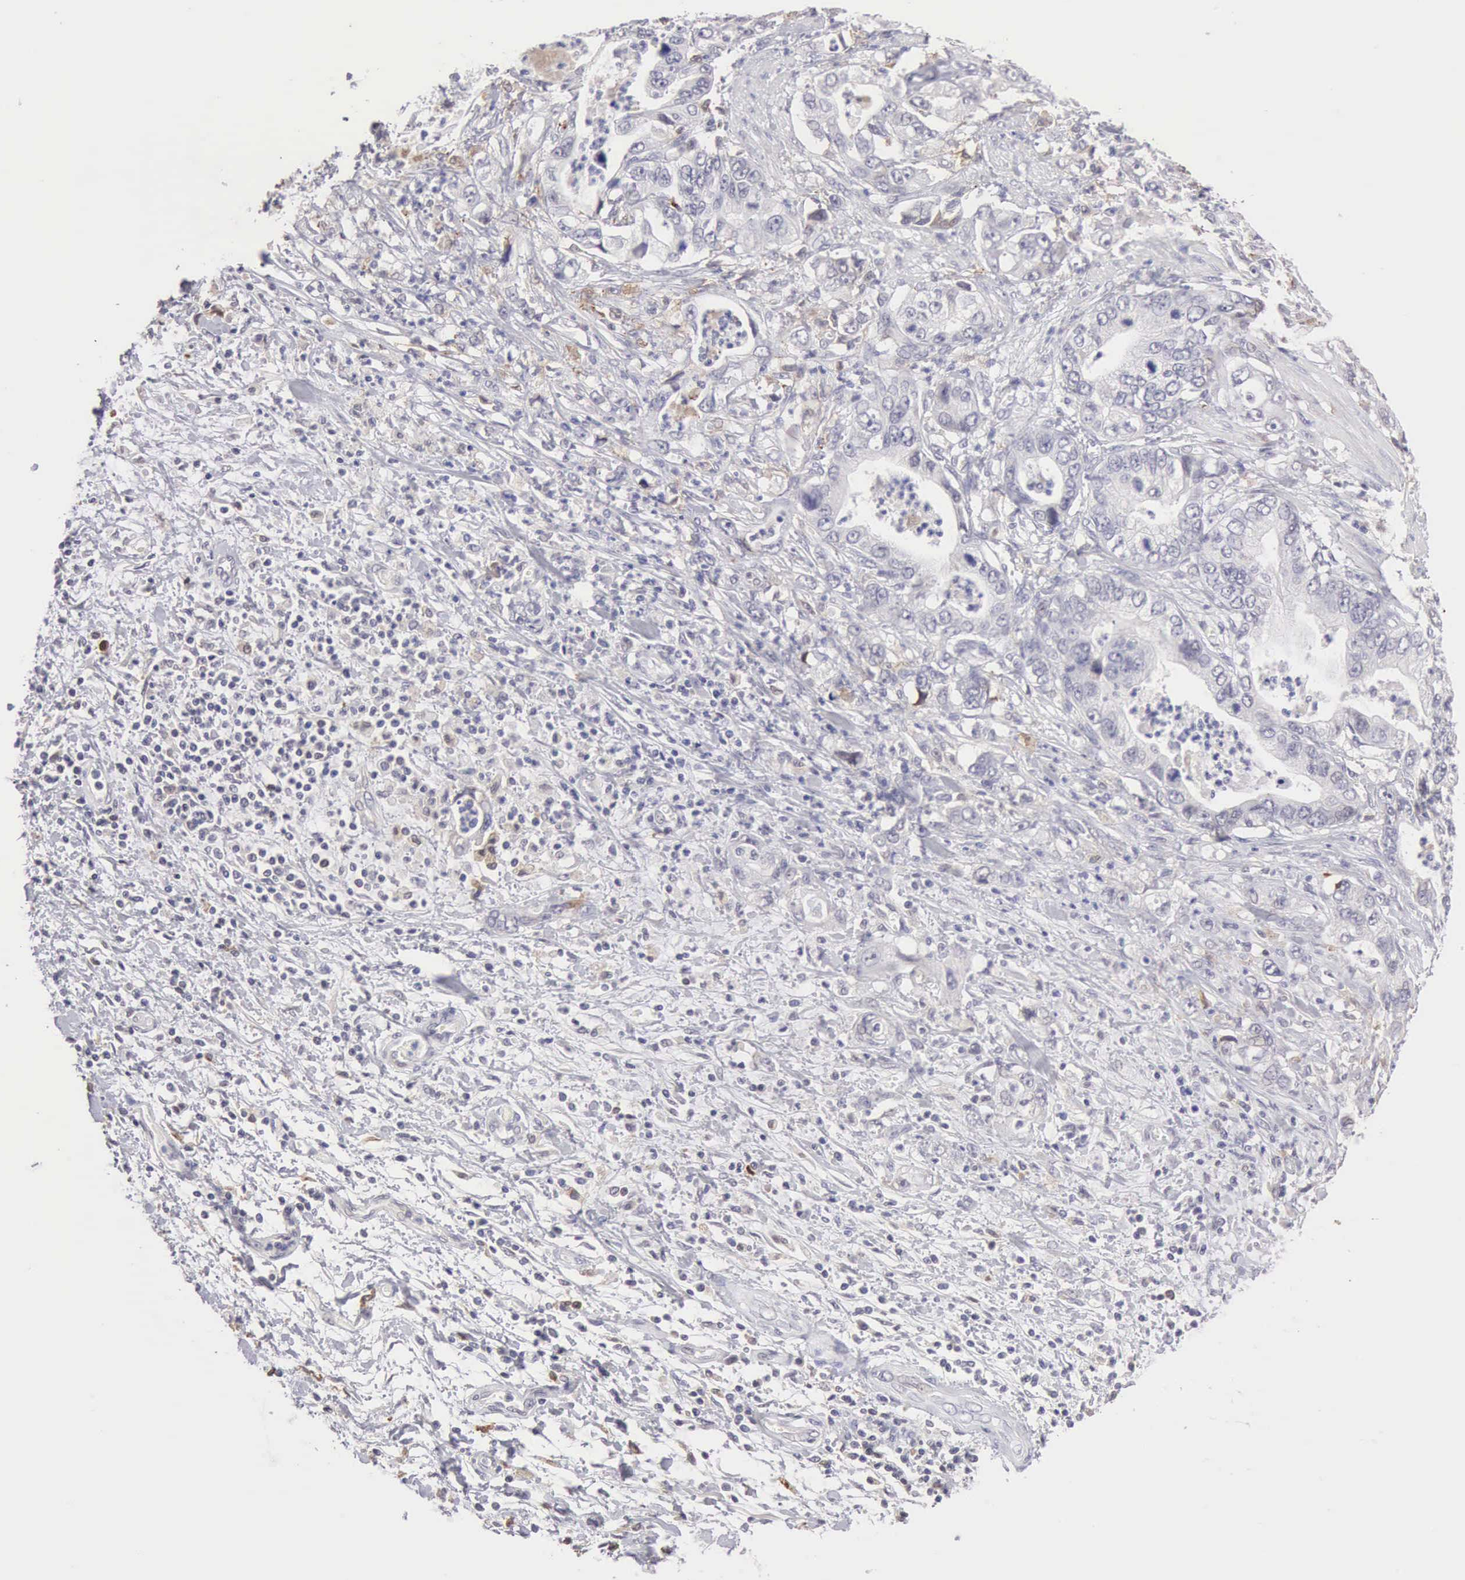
{"staining": {"intensity": "negative", "quantity": "none", "location": "none"}, "tissue": "stomach cancer", "cell_type": "Tumor cells", "image_type": "cancer", "snomed": [{"axis": "morphology", "description": "Adenocarcinoma, NOS"}, {"axis": "topography", "description": "Pancreas"}, {"axis": "topography", "description": "Stomach, upper"}], "caption": "Tumor cells show no significant staining in stomach cancer.", "gene": "RNASE1", "patient": {"sex": "male", "age": 77}}